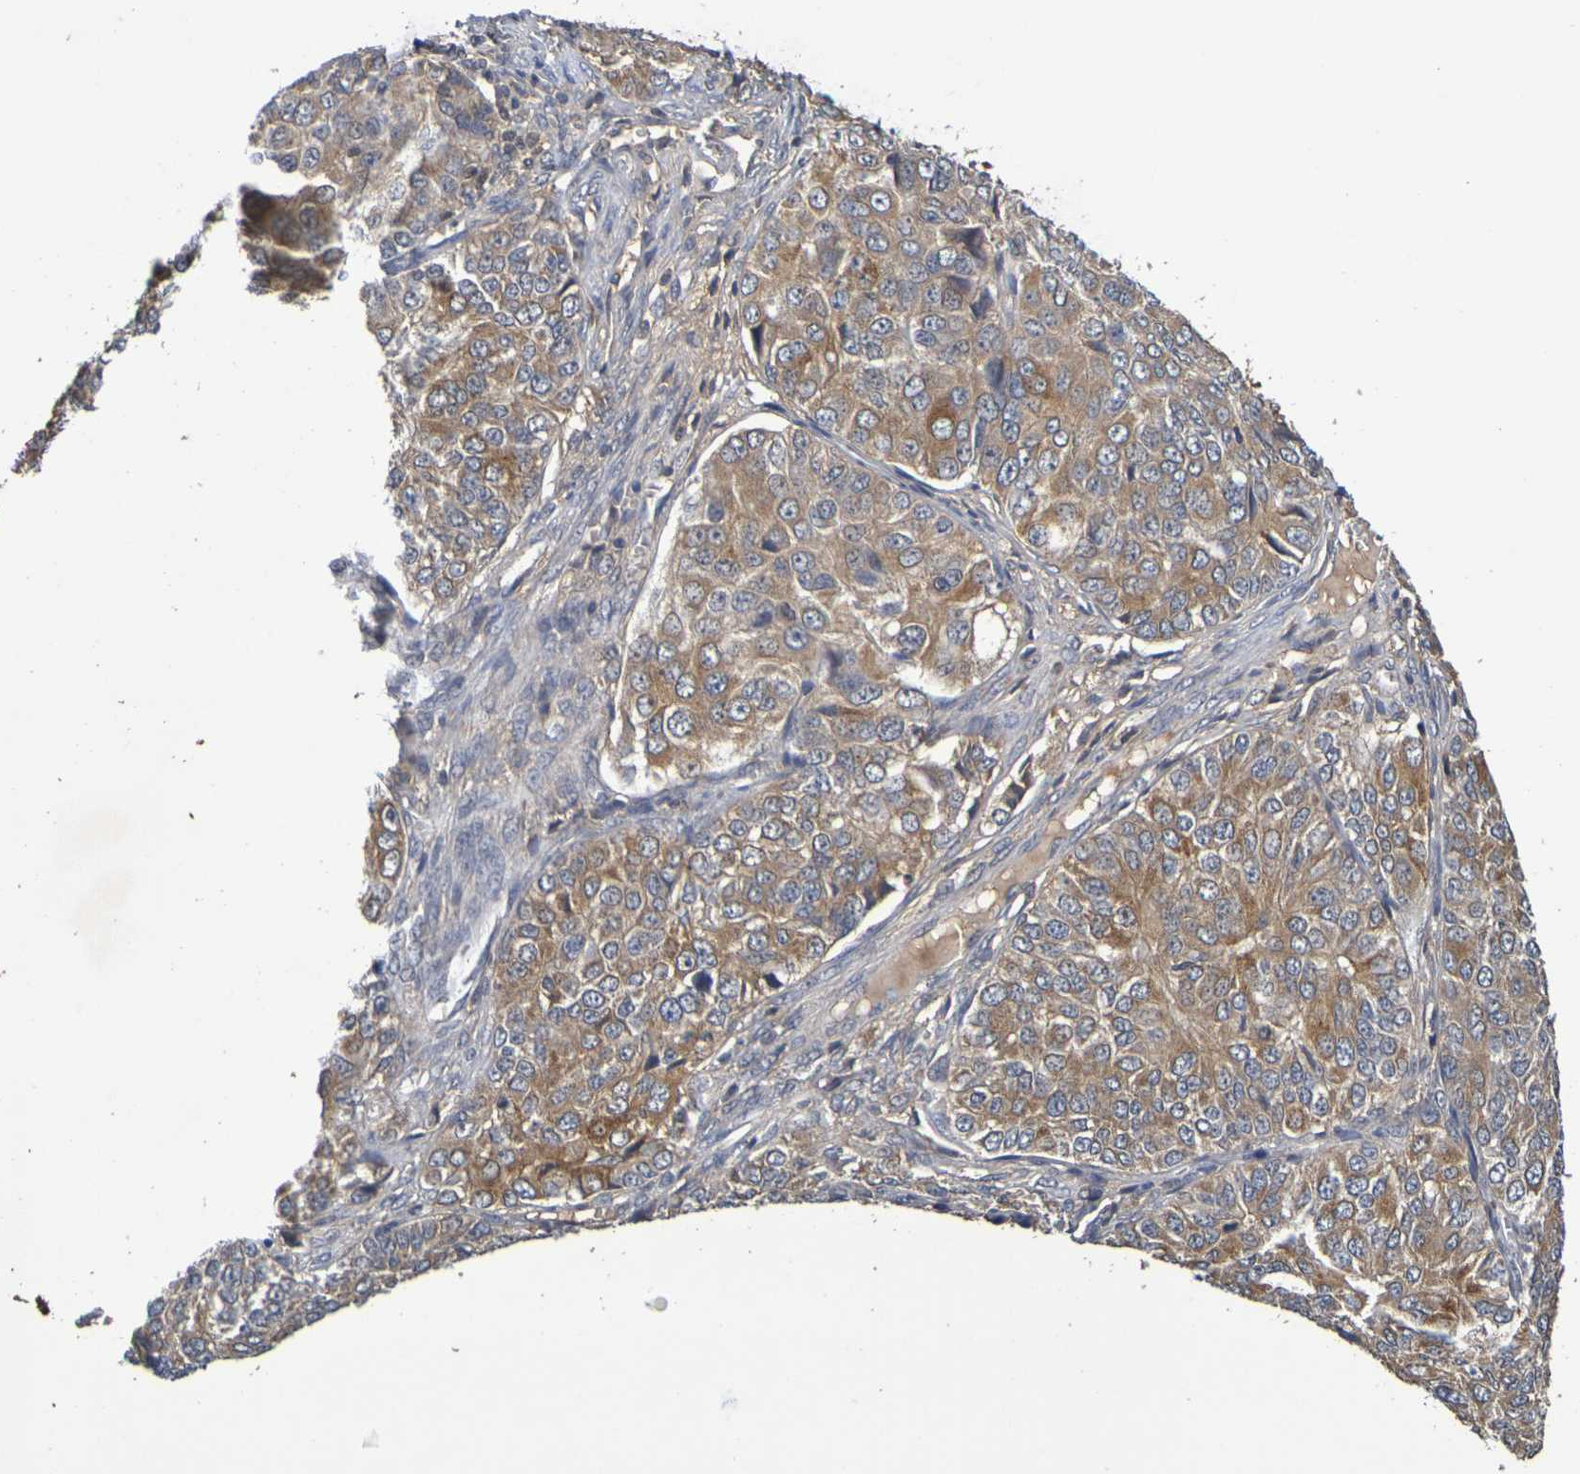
{"staining": {"intensity": "moderate", "quantity": "25%-75%", "location": "cytoplasmic/membranous"}, "tissue": "ovarian cancer", "cell_type": "Tumor cells", "image_type": "cancer", "snomed": [{"axis": "morphology", "description": "Carcinoma, endometroid"}, {"axis": "topography", "description": "Ovary"}], "caption": "A brown stain shows moderate cytoplasmic/membranous expression of a protein in human endometroid carcinoma (ovarian) tumor cells. (brown staining indicates protein expression, while blue staining denotes nuclei).", "gene": "TERF2", "patient": {"sex": "female", "age": 51}}